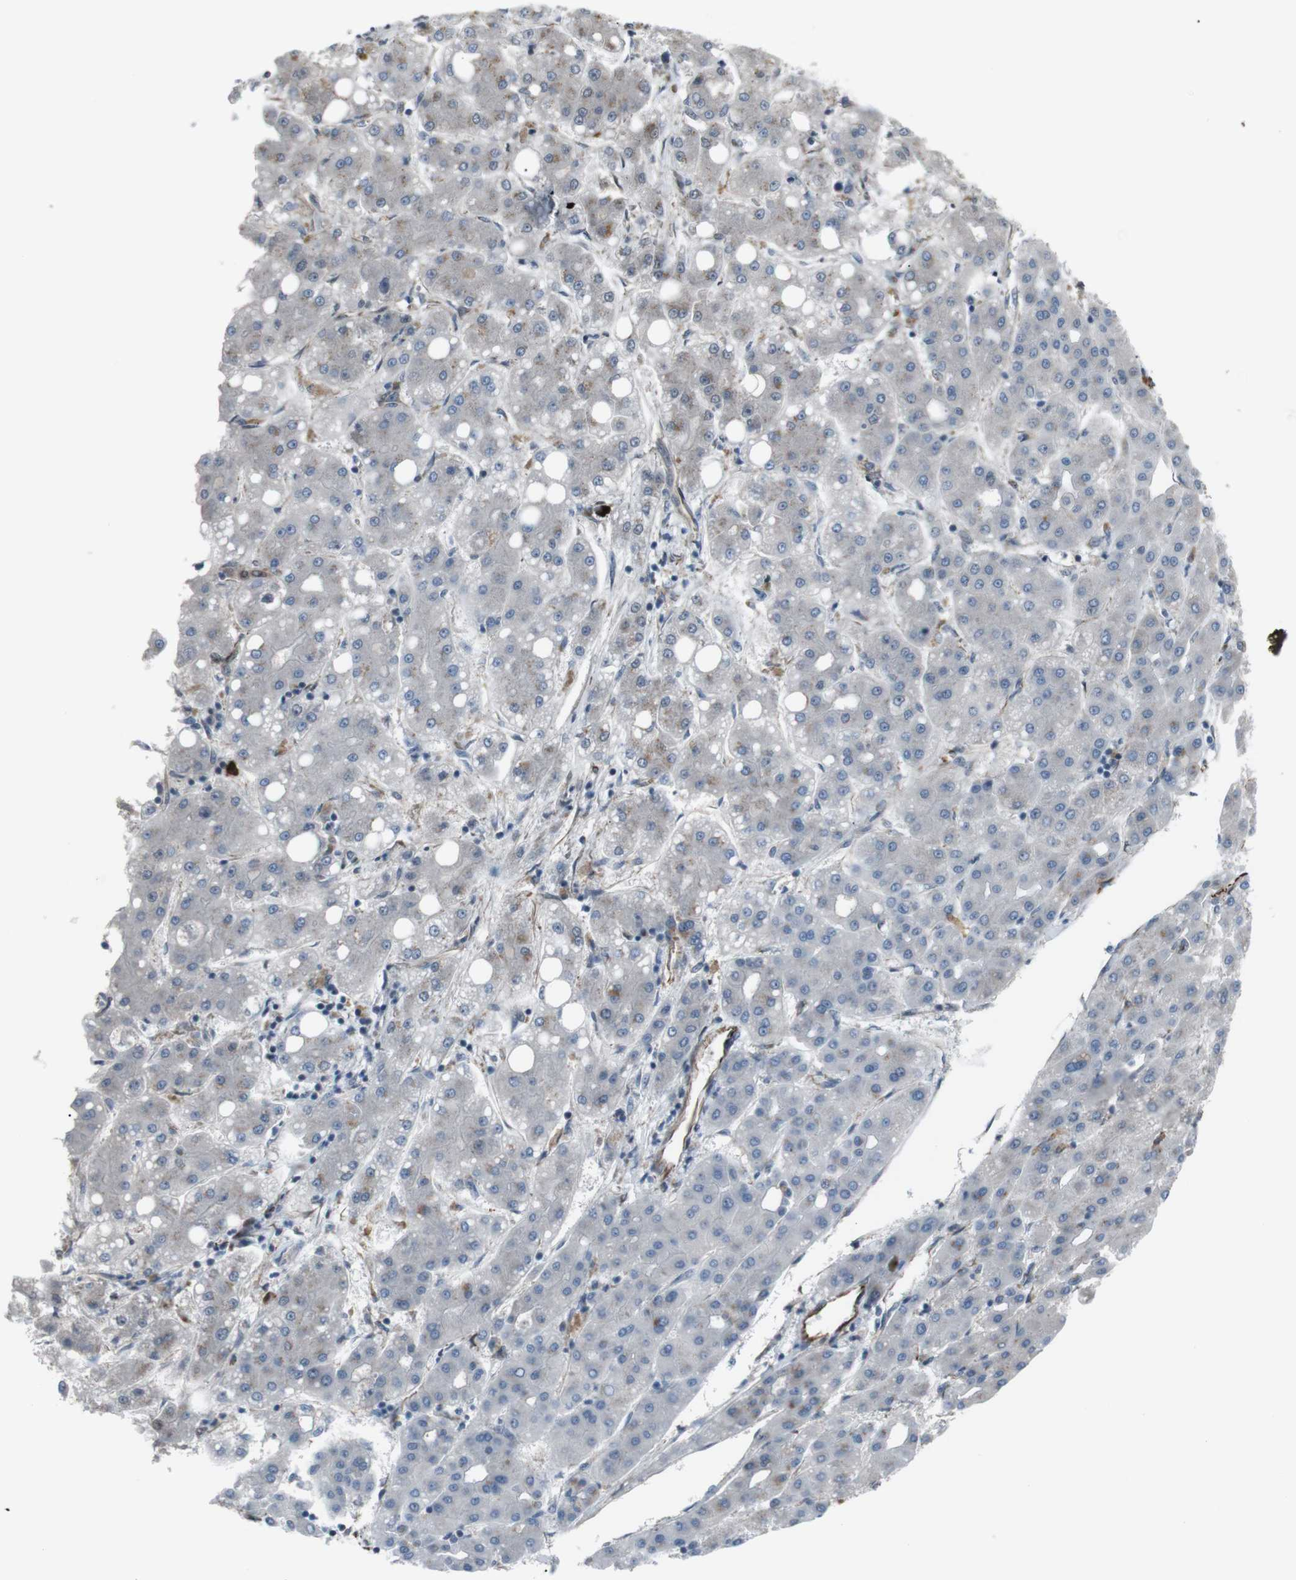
{"staining": {"intensity": "weak", "quantity": "<25%", "location": "cytoplasmic/membranous"}, "tissue": "liver cancer", "cell_type": "Tumor cells", "image_type": "cancer", "snomed": [{"axis": "morphology", "description": "Carcinoma, Hepatocellular, NOS"}, {"axis": "topography", "description": "Liver"}], "caption": "DAB immunohistochemical staining of liver hepatocellular carcinoma displays no significant staining in tumor cells.", "gene": "TMEM141", "patient": {"sex": "male", "age": 65}}